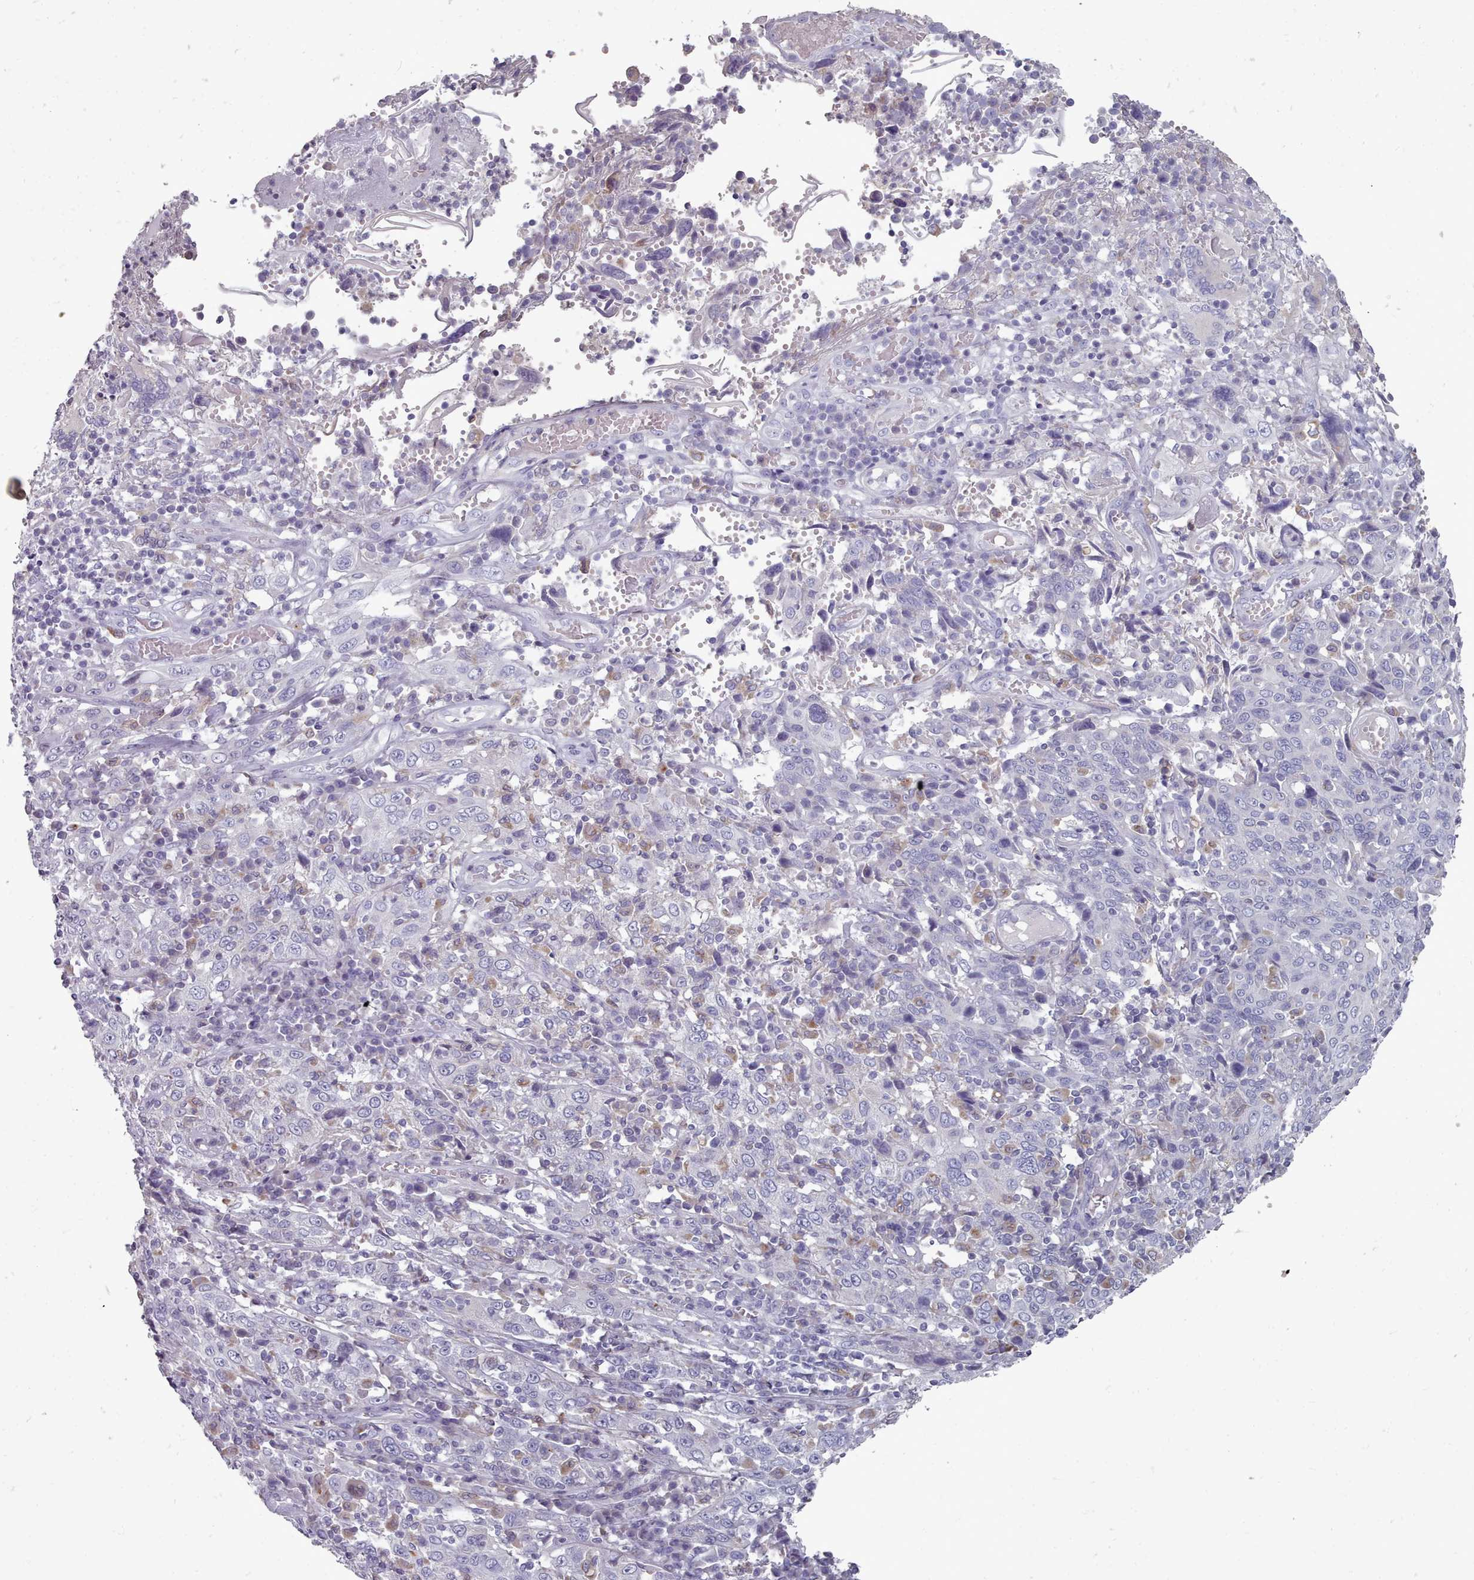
{"staining": {"intensity": "negative", "quantity": "none", "location": "none"}, "tissue": "cervical cancer", "cell_type": "Tumor cells", "image_type": "cancer", "snomed": [{"axis": "morphology", "description": "Squamous cell carcinoma, NOS"}, {"axis": "topography", "description": "Cervix"}], "caption": "Human squamous cell carcinoma (cervical) stained for a protein using immunohistochemistry exhibits no expression in tumor cells.", "gene": "OTULINL", "patient": {"sex": "female", "age": 46}}